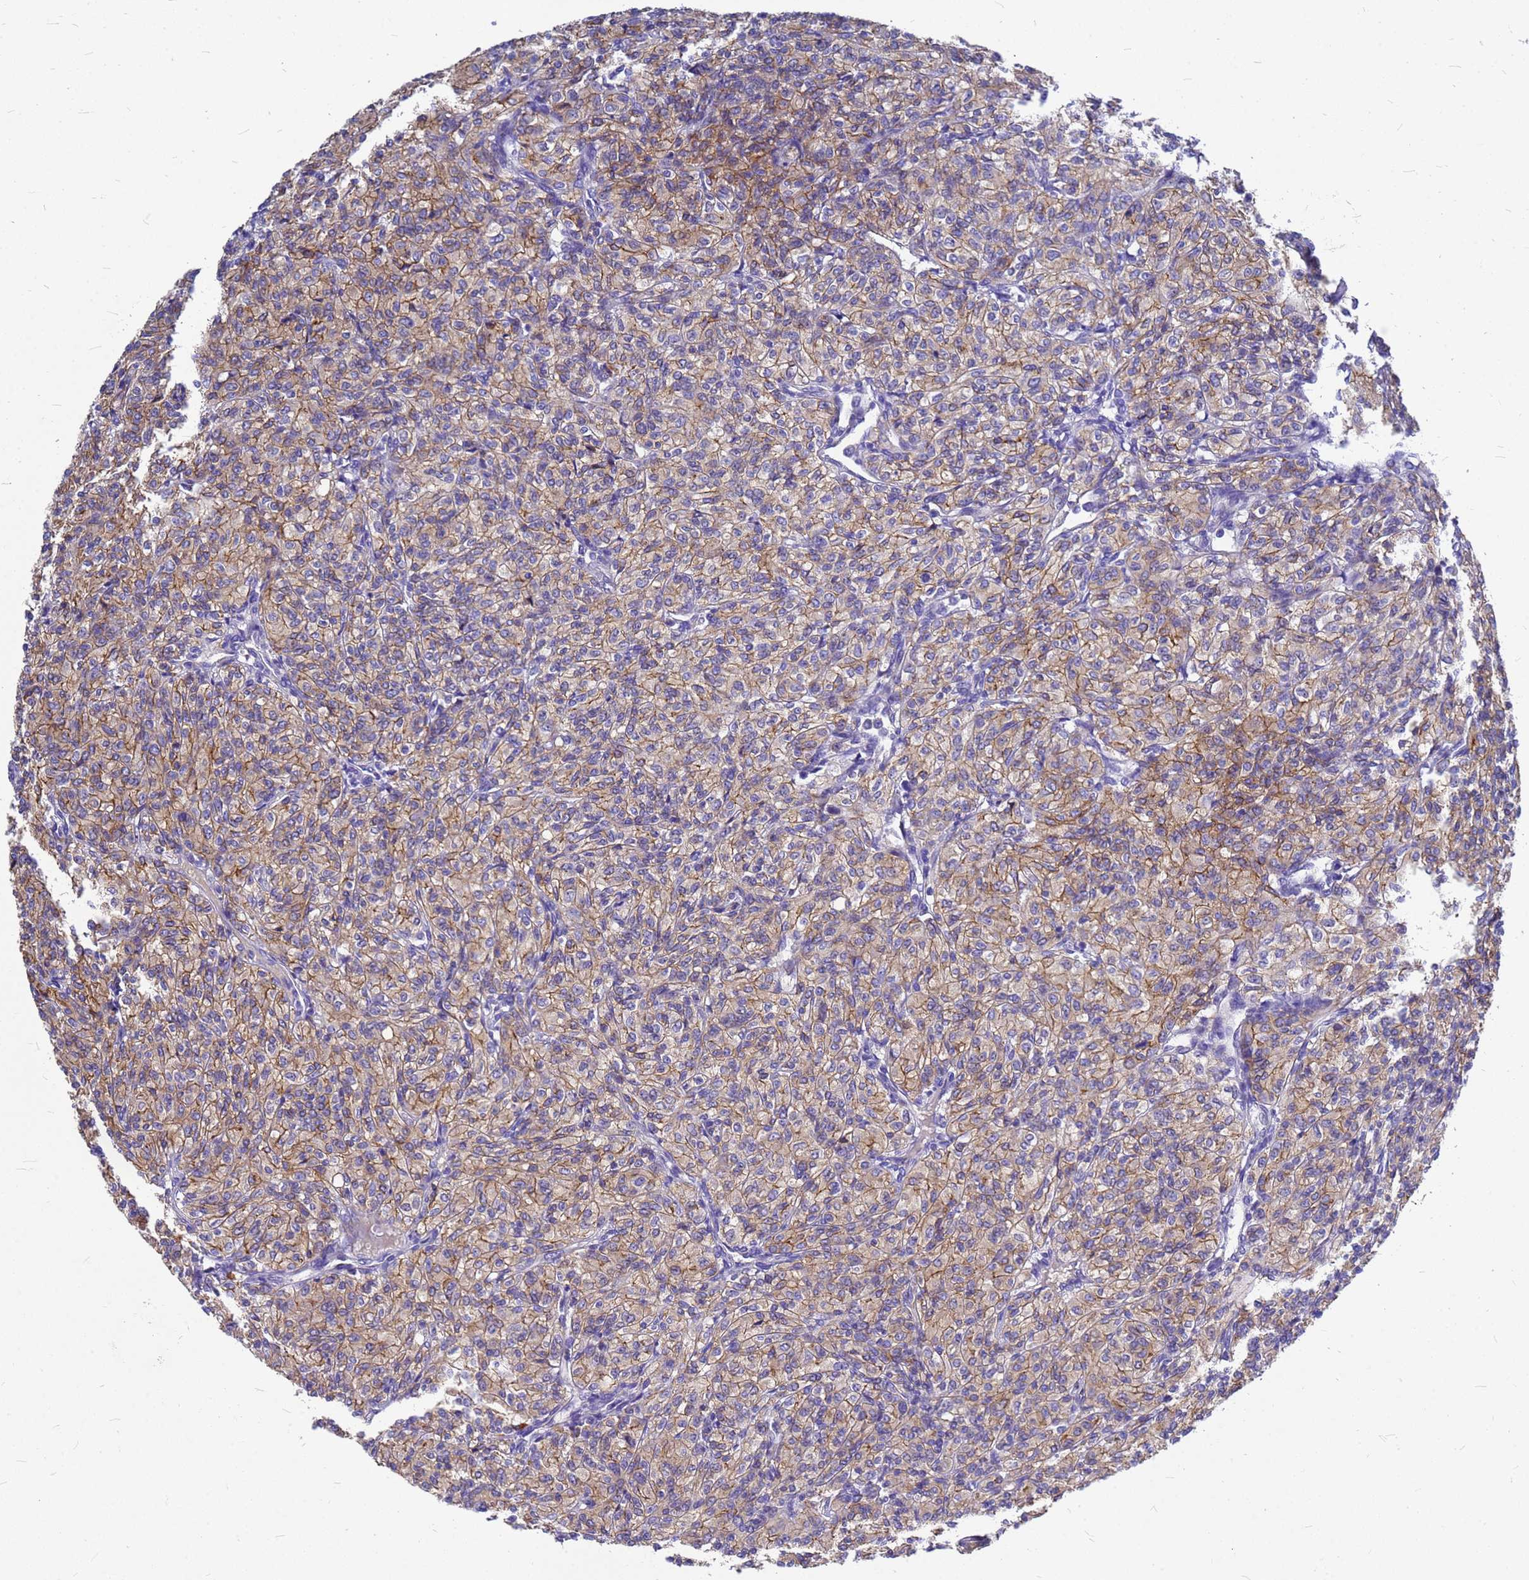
{"staining": {"intensity": "moderate", "quantity": ">75%", "location": "cytoplasmic/membranous"}, "tissue": "renal cancer", "cell_type": "Tumor cells", "image_type": "cancer", "snomed": [{"axis": "morphology", "description": "Adenocarcinoma, NOS"}, {"axis": "topography", "description": "Kidney"}], "caption": "Renal cancer (adenocarcinoma) stained with DAB IHC demonstrates medium levels of moderate cytoplasmic/membranous positivity in approximately >75% of tumor cells.", "gene": "FBXW5", "patient": {"sex": "male", "age": 77}}